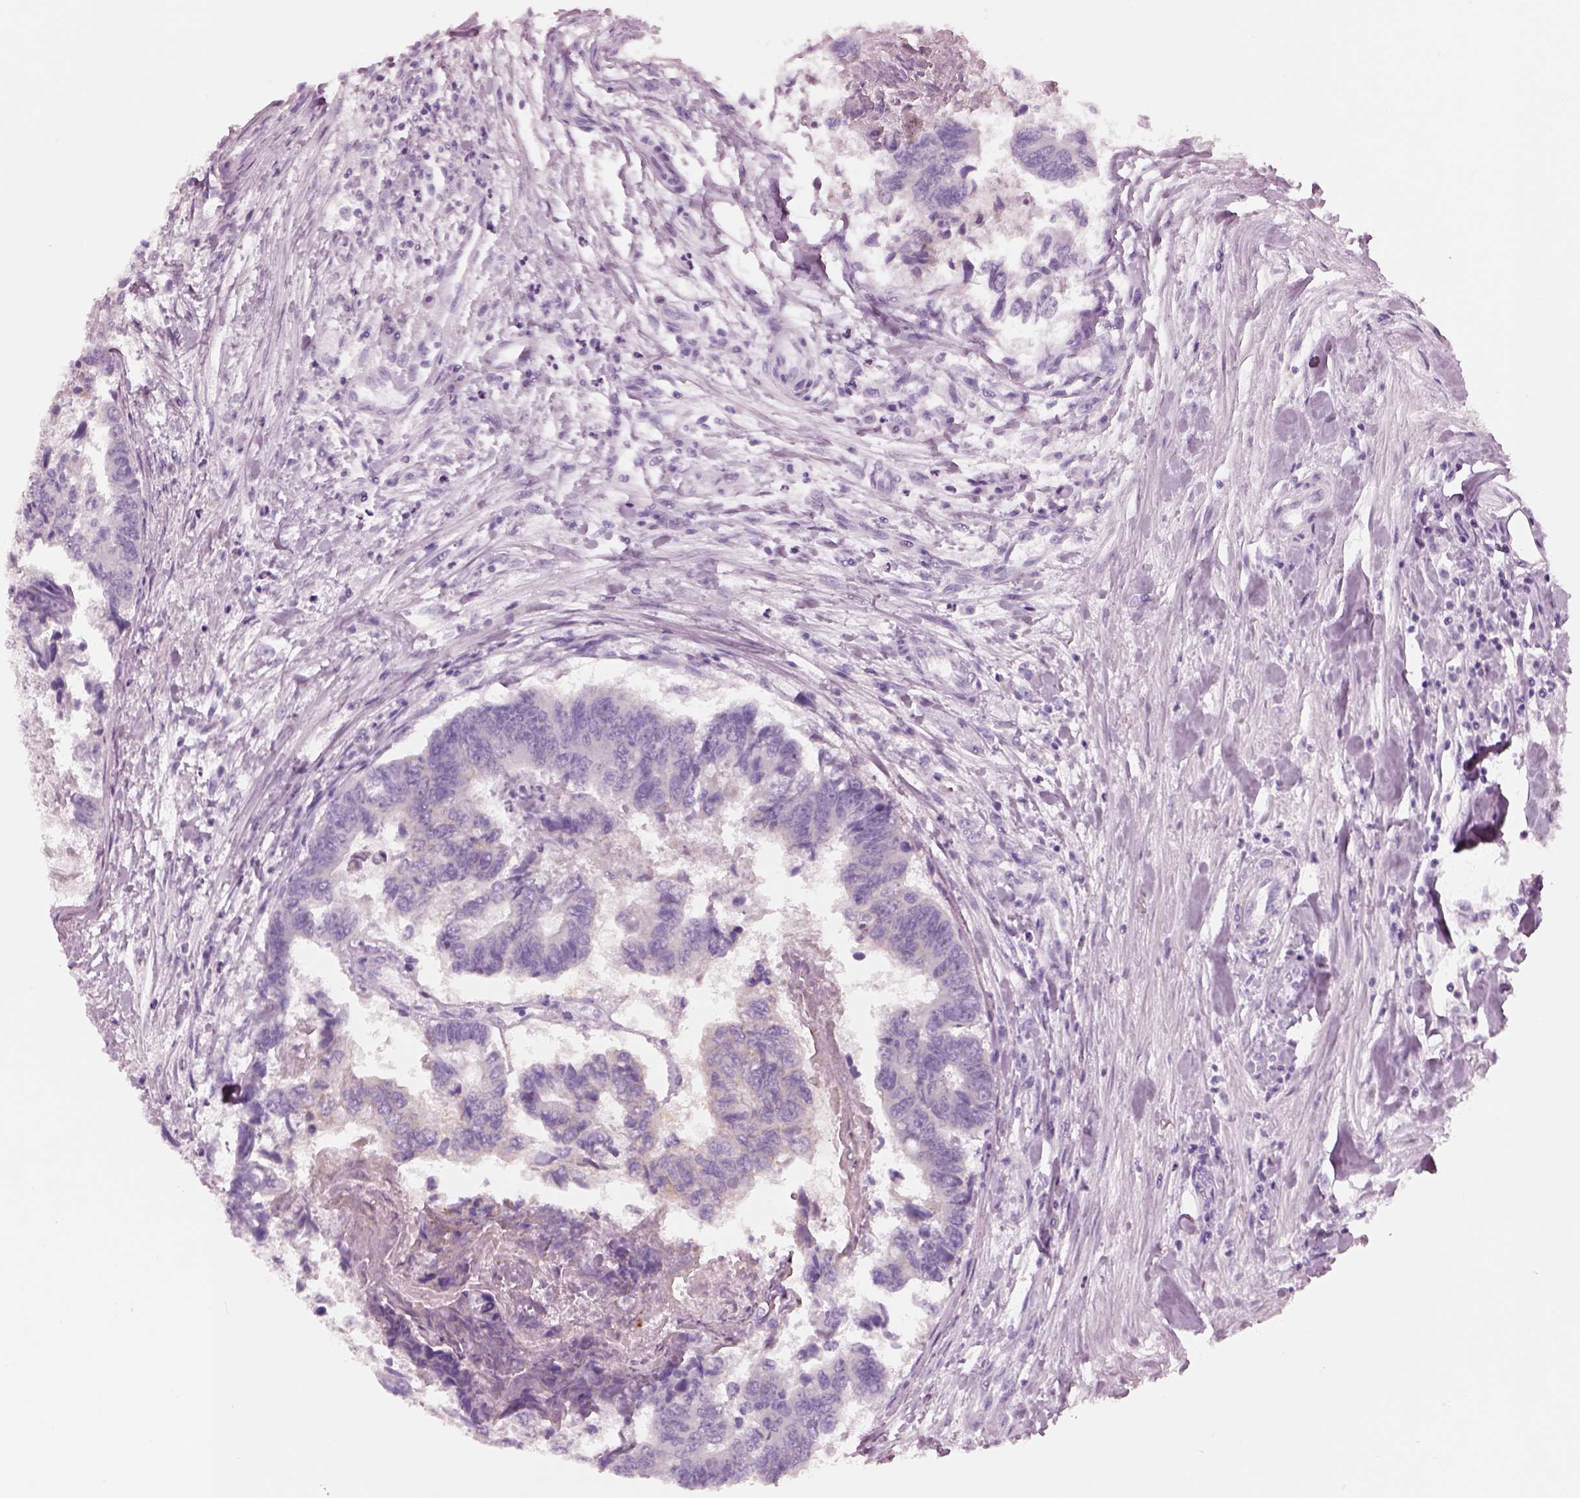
{"staining": {"intensity": "negative", "quantity": "none", "location": "none"}, "tissue": "colorectal cancer", "cell_type": "Tumor cells", "image_type": "cancer", "snomed": [{"axis": "morphology", "description": "Adenocarcinoma, NOS"}, {"axis": "topography", "description": "Colon"}], "caption": "The micrograph reveals no significant expression in tumor cells of colorectal adenocarcinoma. Nuclei are stained in blue.", "gene": "SLC27A2", "patient": {"sex": "female", "age": 65}}